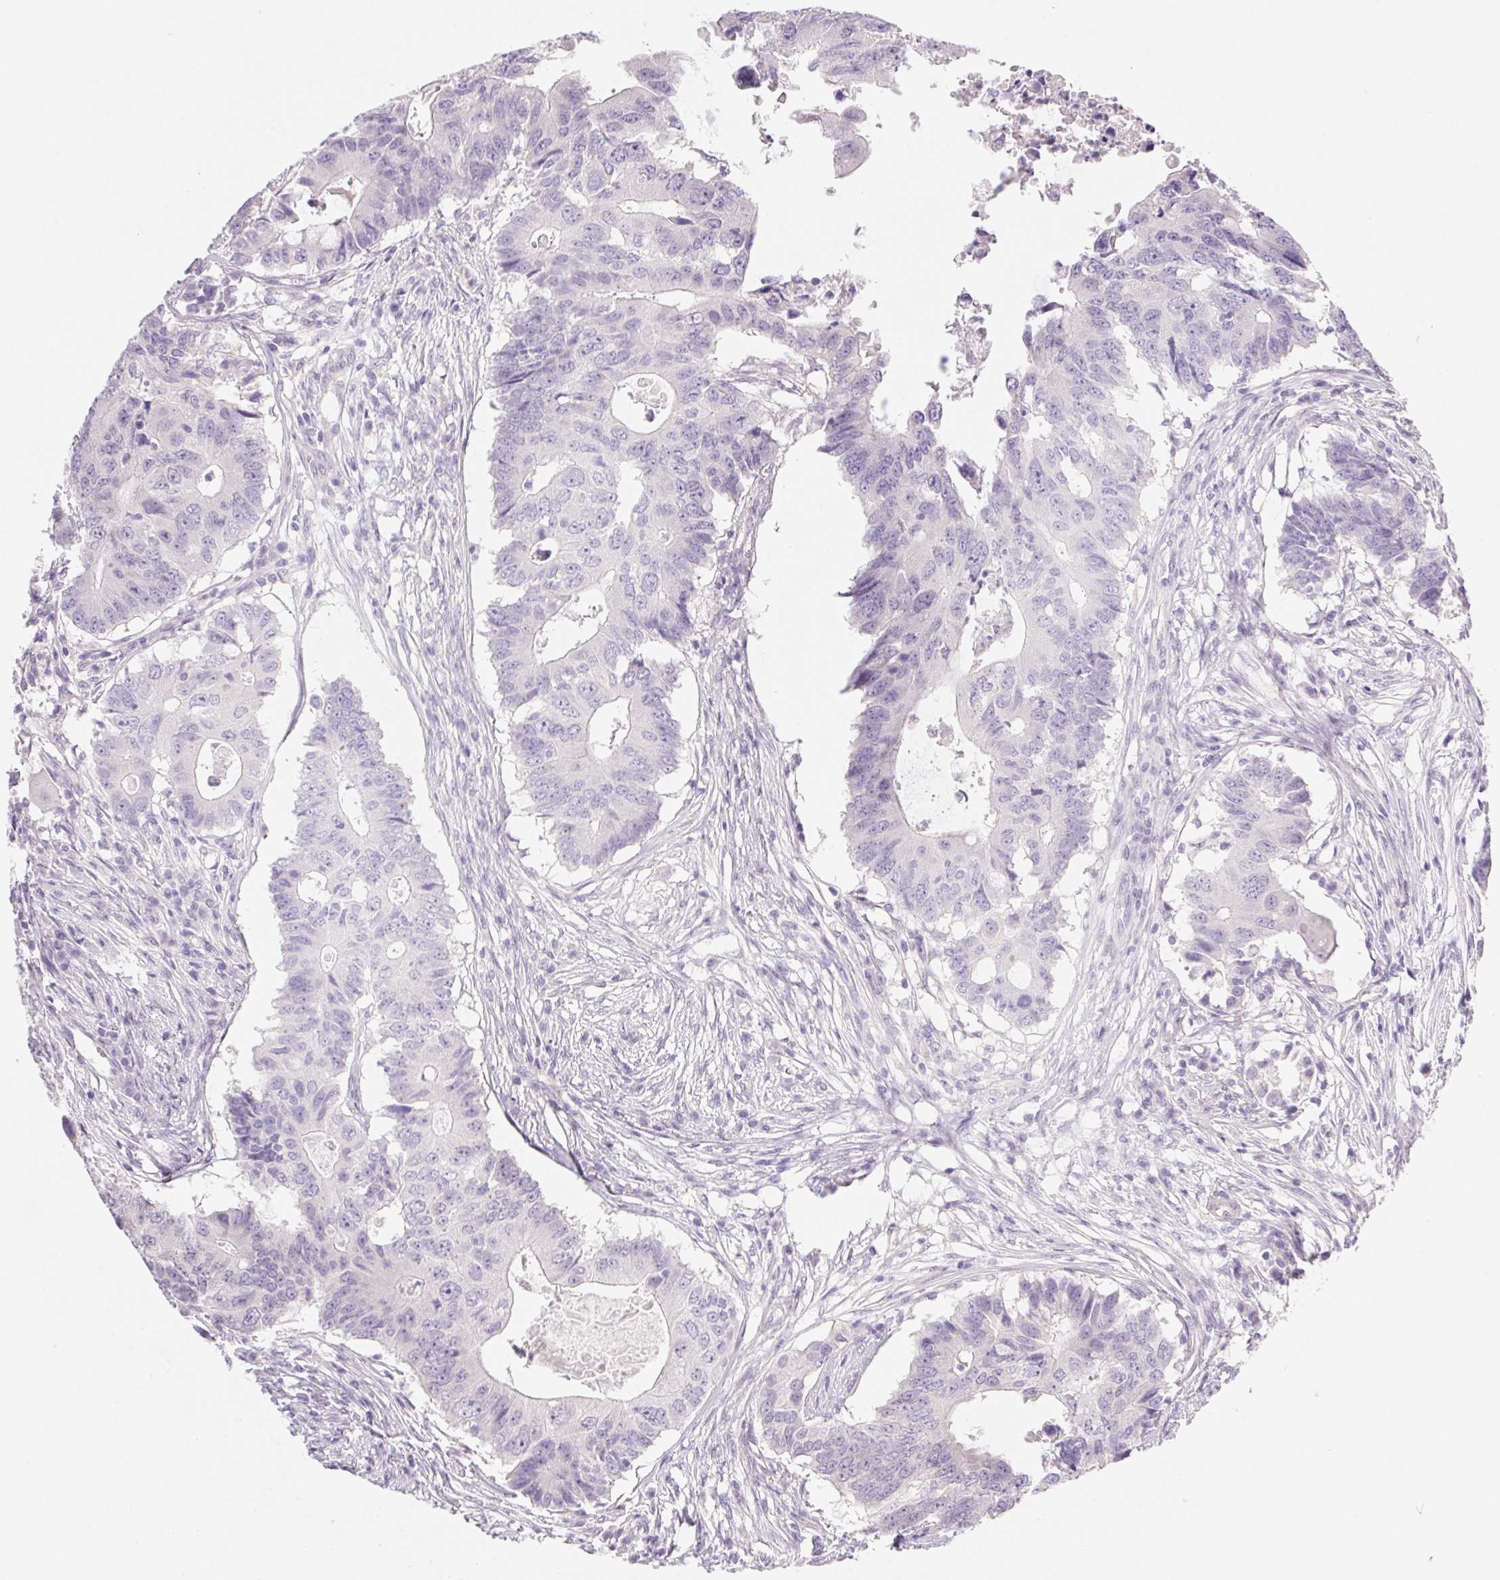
{"staining": {"intensity": "negative", "quantity": "none", "location": "none"}, "tissue": "colorectal cancer", "cell_type": "Tumor cells", "image_type": "cancer", "snomed": [{"axis": "morphology", "description": "Adenocarcinoma, NOS"}, {"axis": "topography", "description": "Colon"}], "caption": "The photomicrograph displays no significant staining in tumor cells of adenocarcinoma (colorectal).", "gene": "CTNND2", "patient": {"sex": "male", "age": 71}}